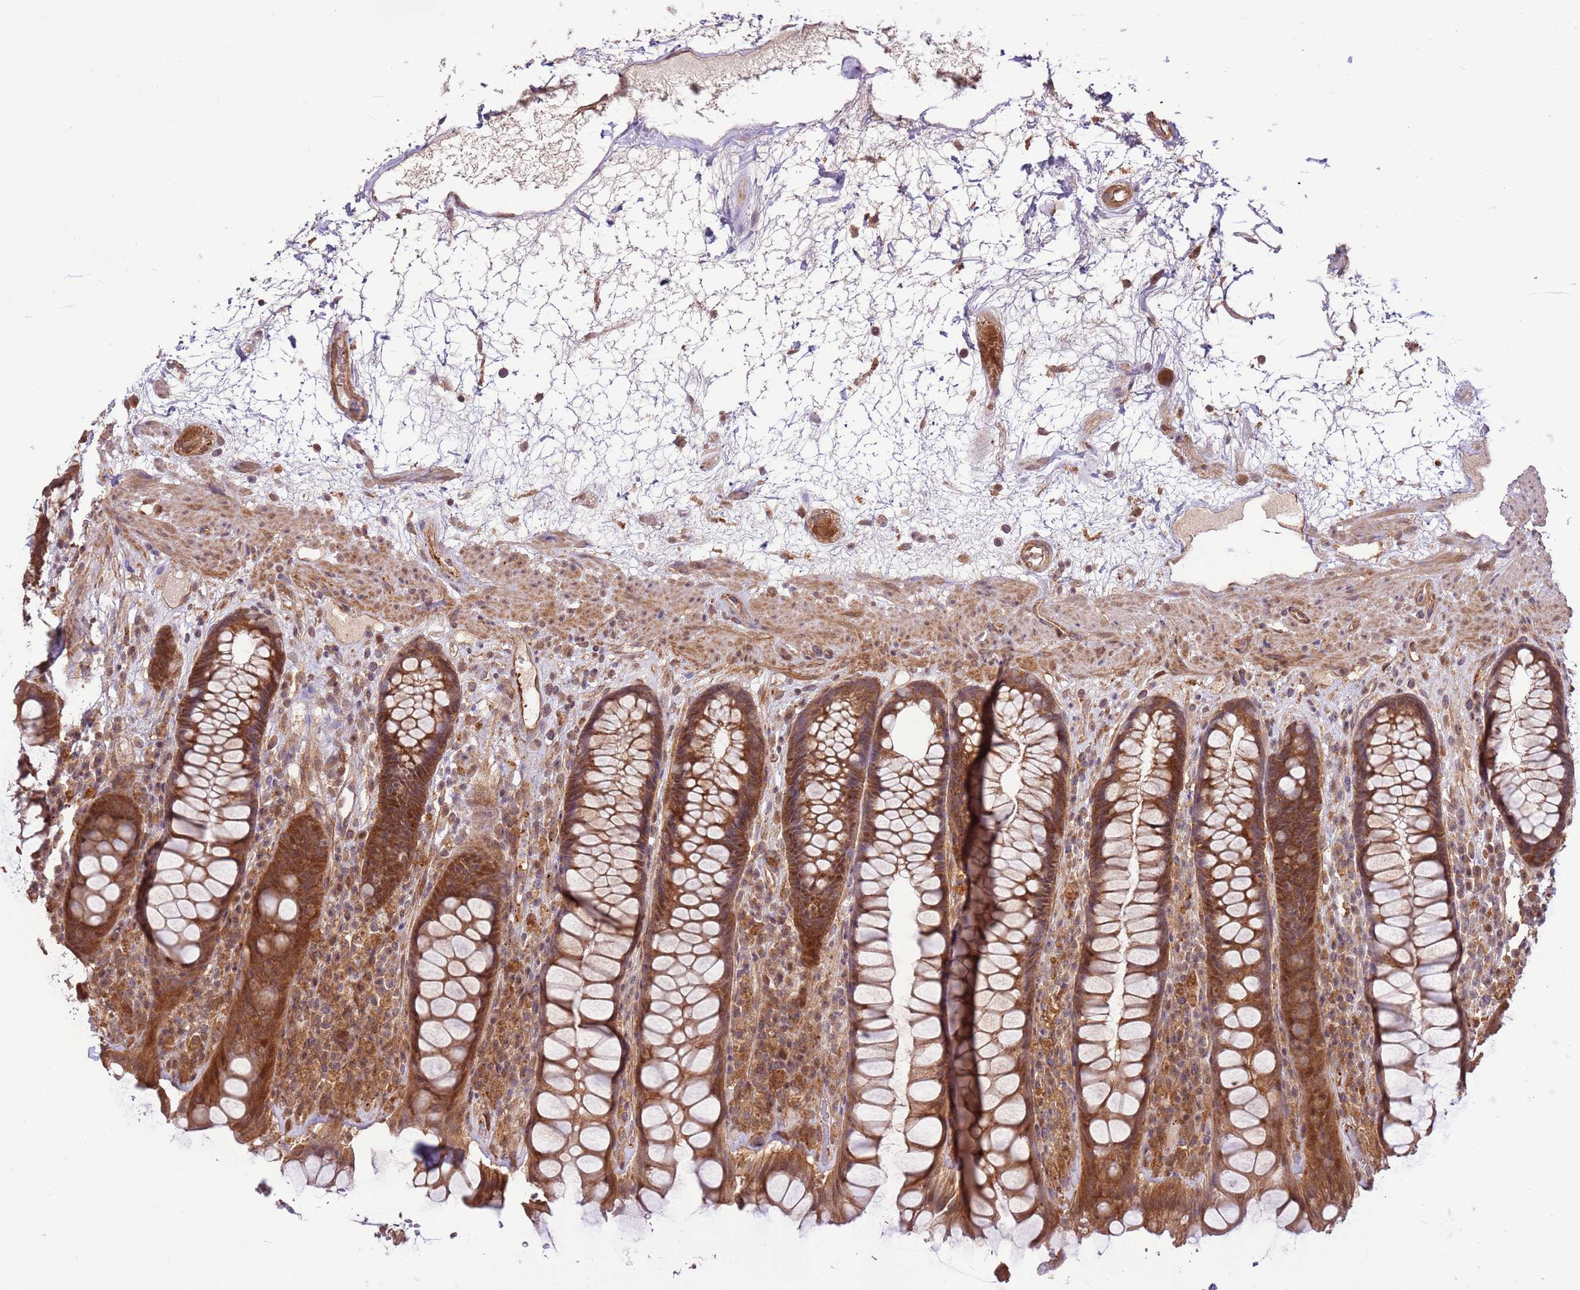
{"staining": {"intensity": "strong", "quantity": ">75%", "location": "cytoplasmic/membranous,nuclear"}, "tissue": "rectum", "cell_type": "Glandular cells", "image_type": "normal", "snomed": [{"axis": "morphology", "description": "Normal tissue, NOS"}, {"axis": "topography", "description": "Rectum"}], "caption": "Protein expression analysis of unremarkable human rectum reveals strong cytoplasmic/membranous,nuclear positivity in about >75% of glandular cells. (DAB IHC with brightfield microscopy, high magnification).", "gene": "CCDC112", "patient": {"sex": "male", "age": 64}}